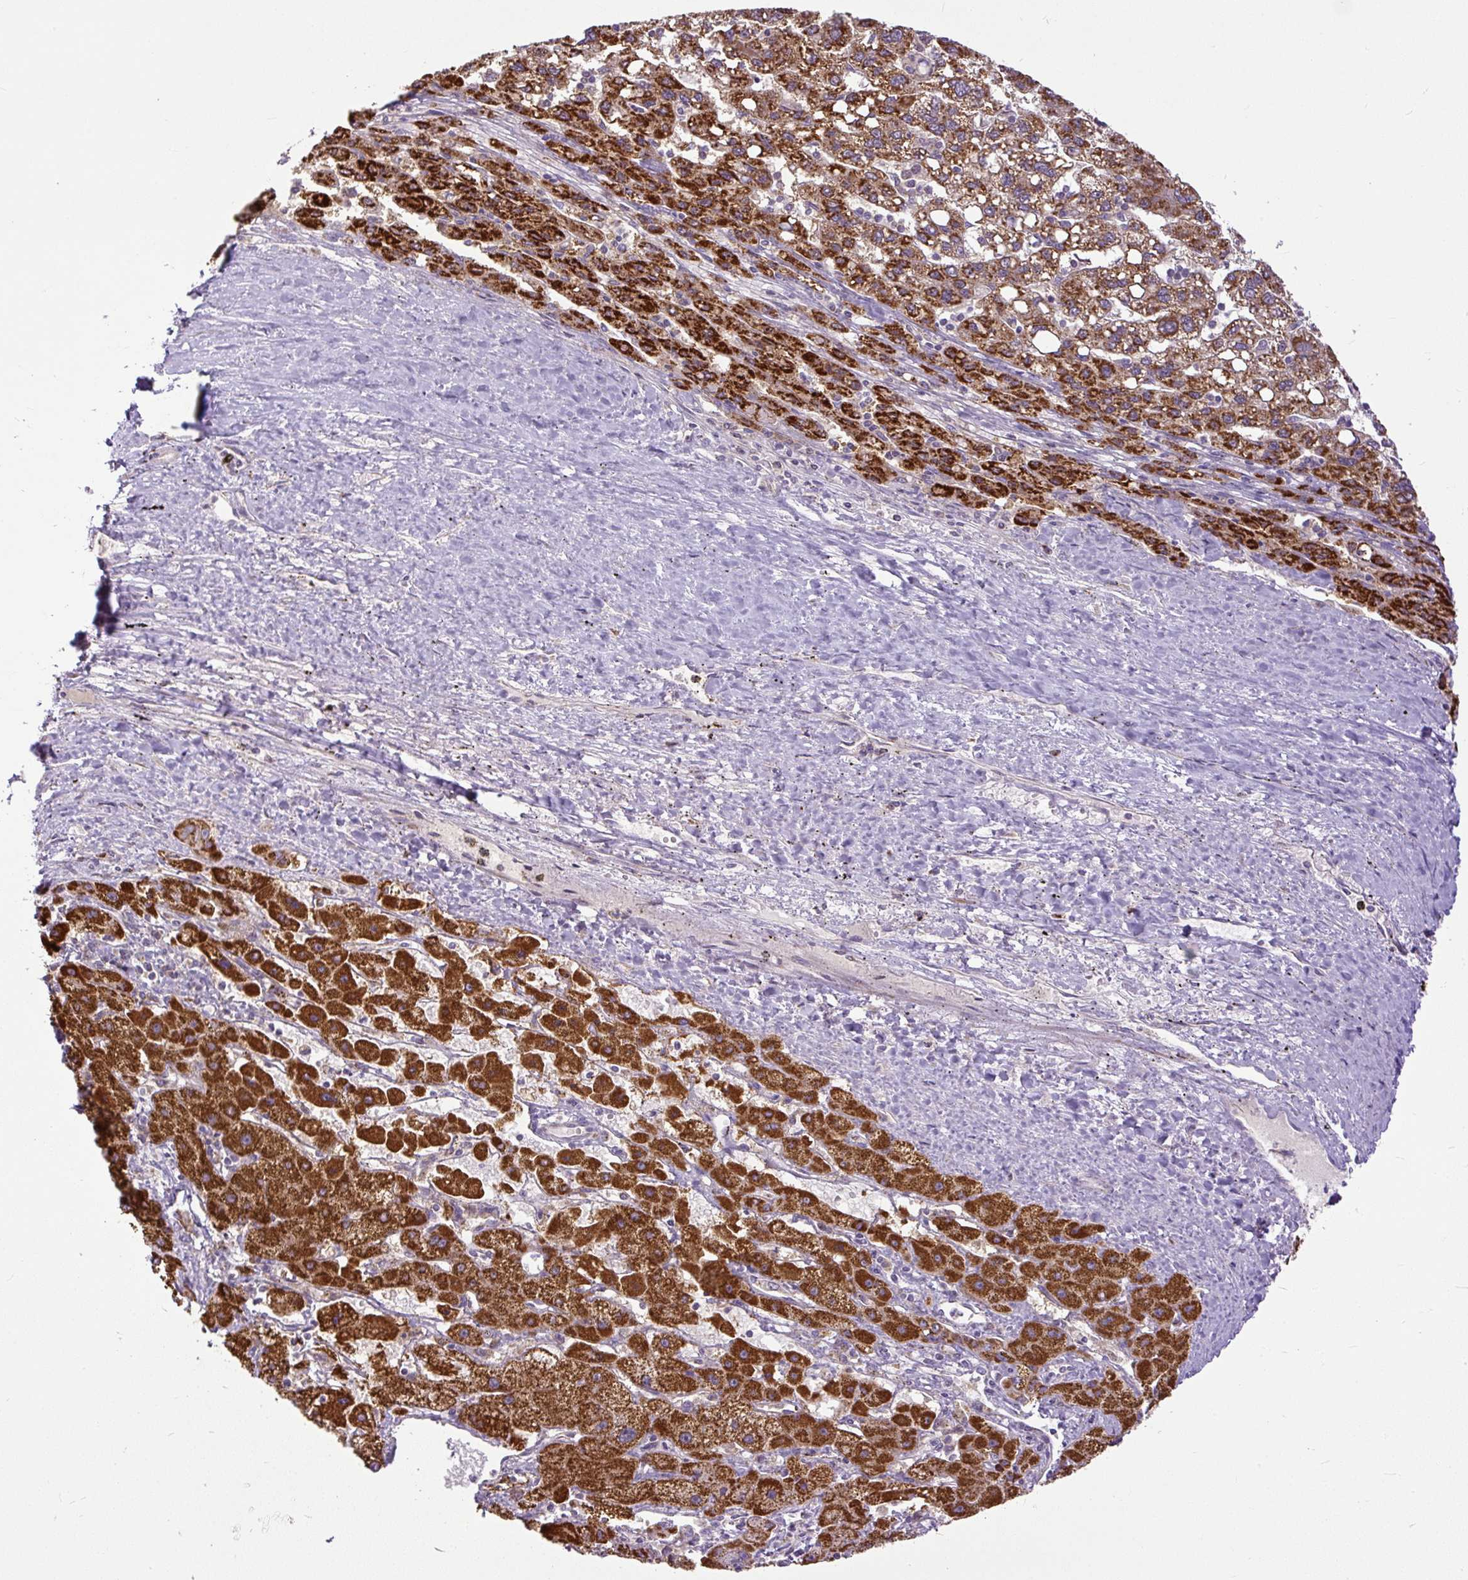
{"staining": {"intensity": "strong", "quantity": ">75%", "location": "cytoplasmic/membranous"}, "tissue": "liver cancer", "cell_type": "Tumor cells", "image_type": "cancer", "snomed": [{"axis": "morphology", "description": "Carcinoma, Hepatocellular, NOS"}, {"axis": "topography", "description": "Liver"}], "caption": "High-magnification brightfield microscopy of liver hepatocellular carcinoma stained with DAB (3,3'-diaminobenzidine) (brown) and counterstained with hematoxylin (blue). tumor cells exhibit strong cytoplasmic/membranous expression is seen in approximately>75% of cells. Immunohistochemistry (ihc) stains the protein of interest in brown and the nuclei are stained blue.", "gene": "TM2D3", "patient": {"sex": "female", "age": 82}}